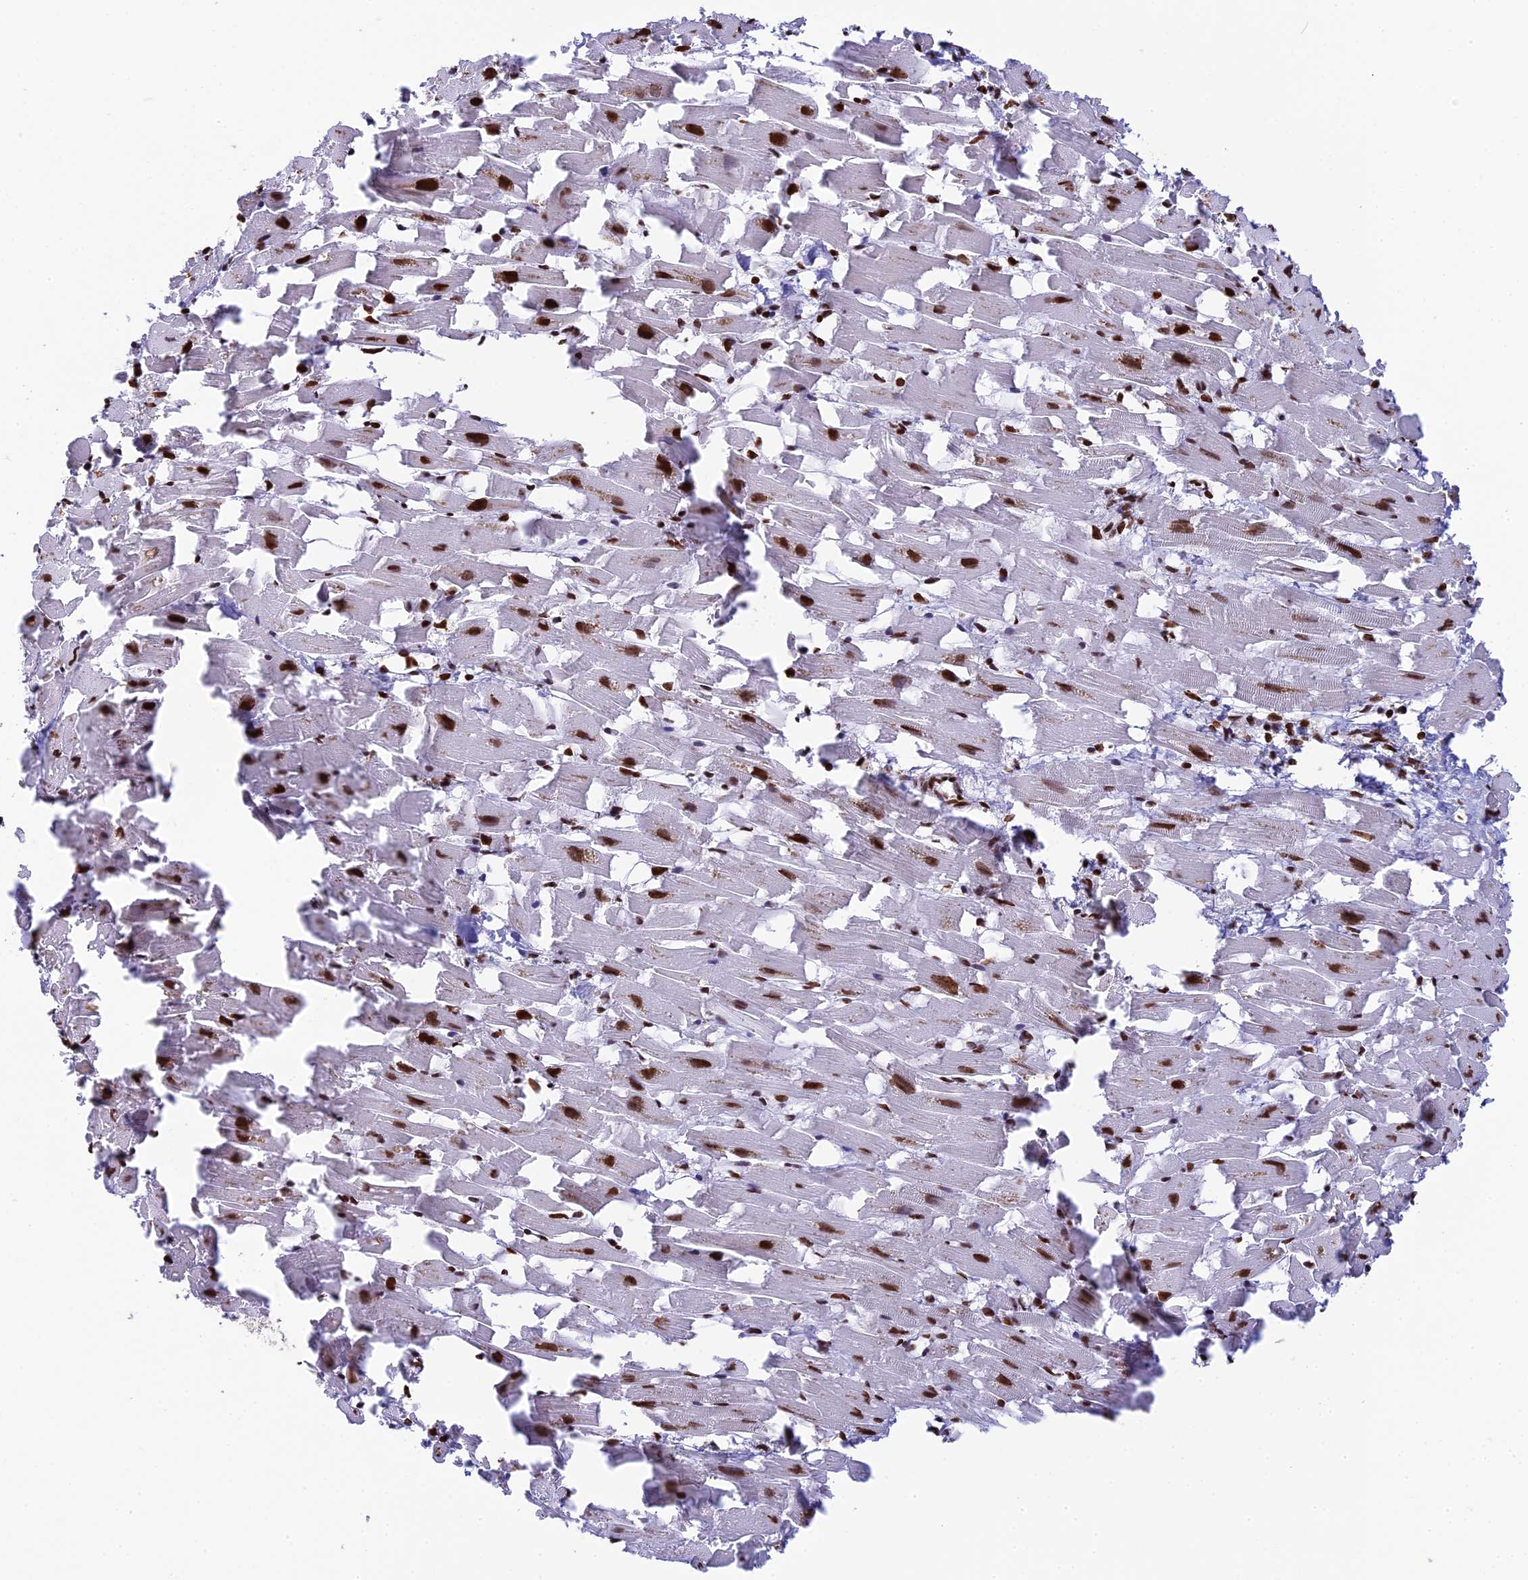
{"staining": {"intensity": "strong", "quantity": ">75%", "location": "nuclear"}, "tissue": "heart muscle", "cell_type": "Cardiomyocytes", "image_type": "normal", "snomed": [{"axis": "morphology", "description": "Normal tissue, NOS"}, {"axis": "topography", "description": "Heart"}], "caption": "Immunohistochemistry of unremarkable human heart muscle reveals high levels of strong nuclear expression in approximately >75% of cardiomyocytes.", "gene": "TET2", "patient": {"sex": "female", "age": 64}}